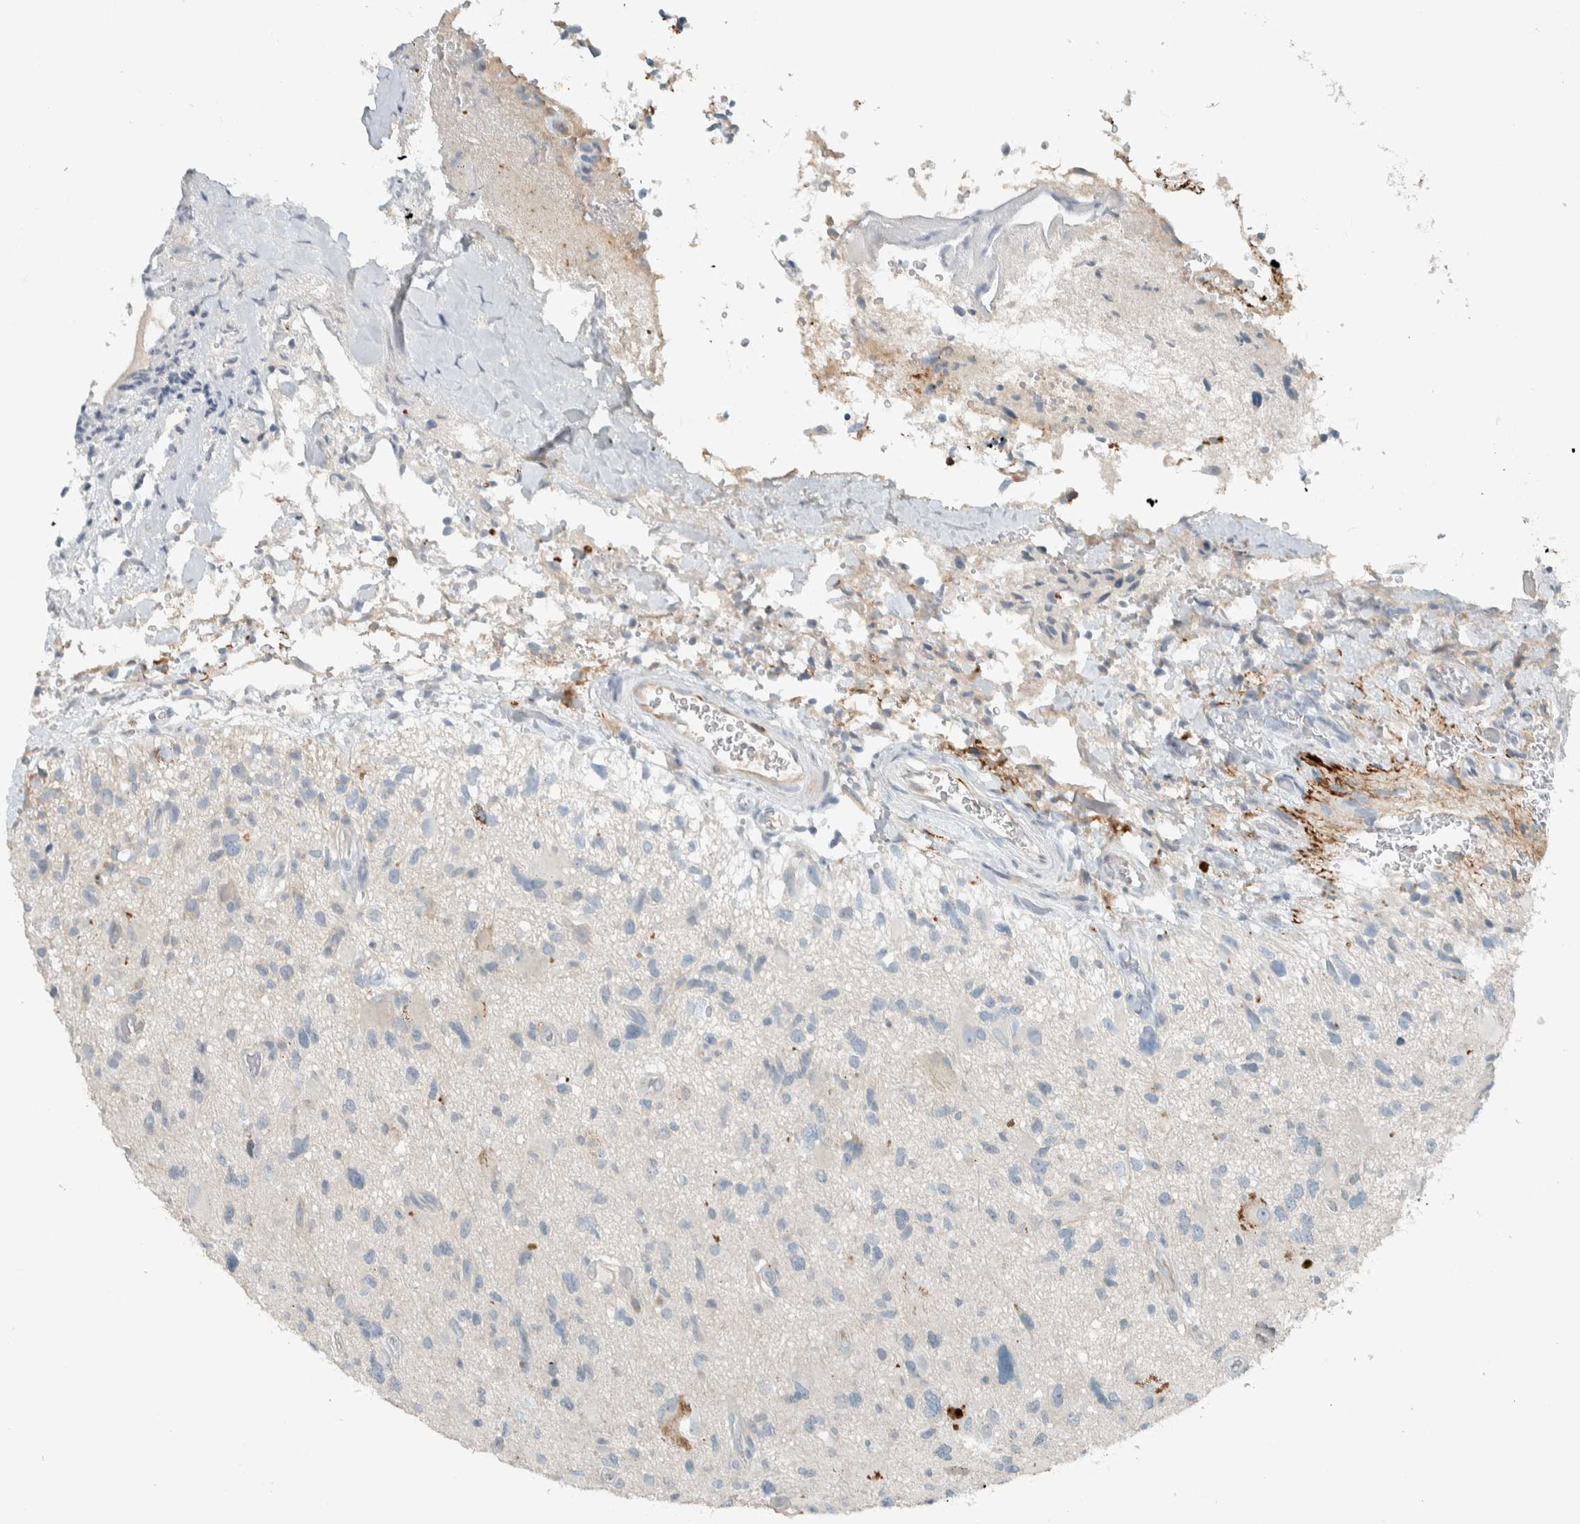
{"staining": {"intensity": "negative", "quantity": "none", "location": "none"}, "tissue": "glioma", "cell_type": "Tumor cells", "image_type": "cancer", "snomed": [{"axis": "morphology", "description": "Glioma, malignant, High grade"}, {"axis": "topography", "description": "Brain"}], "caption": "The histopathology image exhibits no staining of tumor cells in glioma. Nuclei are stained in blue.", "gene": "CERCAM", "patient": {"sex": "male", "age": 33}}